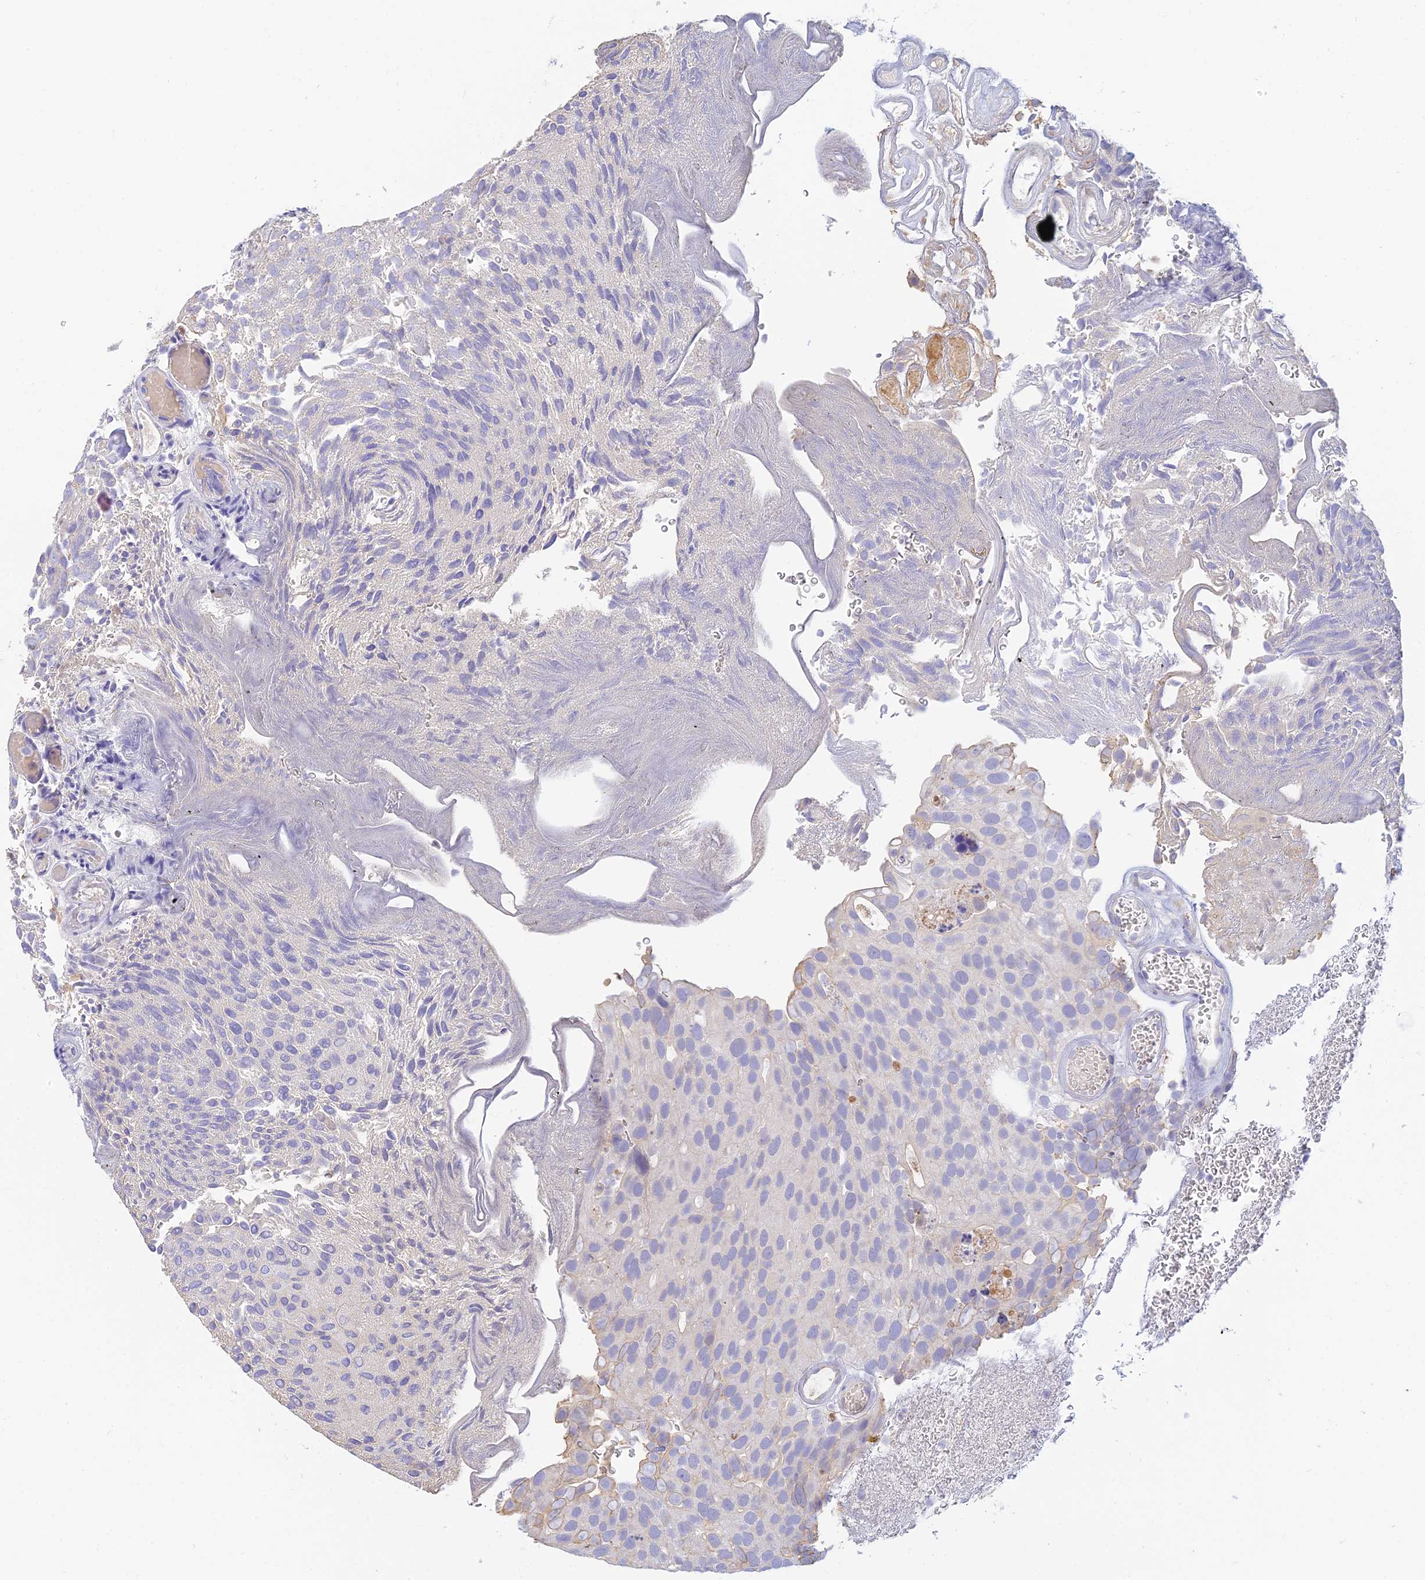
{"staining": {"intensity": "negative", "quantity": "none", "location": "none"}, "tissue": "urothelial cancer", "cell_type": "Tumor cells", "image_type": "cancer", "snomed": [{"axis": "morphology", "description": "Urothelial carcinoma, Low grade"}, {"axis": "topography", "description": "Urinary bladder"}], "caption": "Urothelial cancer stained for a protein using IHC exhibits no expression tumor cells.", "gene": "INTS13", "patient": {"sex": "male", "age": 78}}